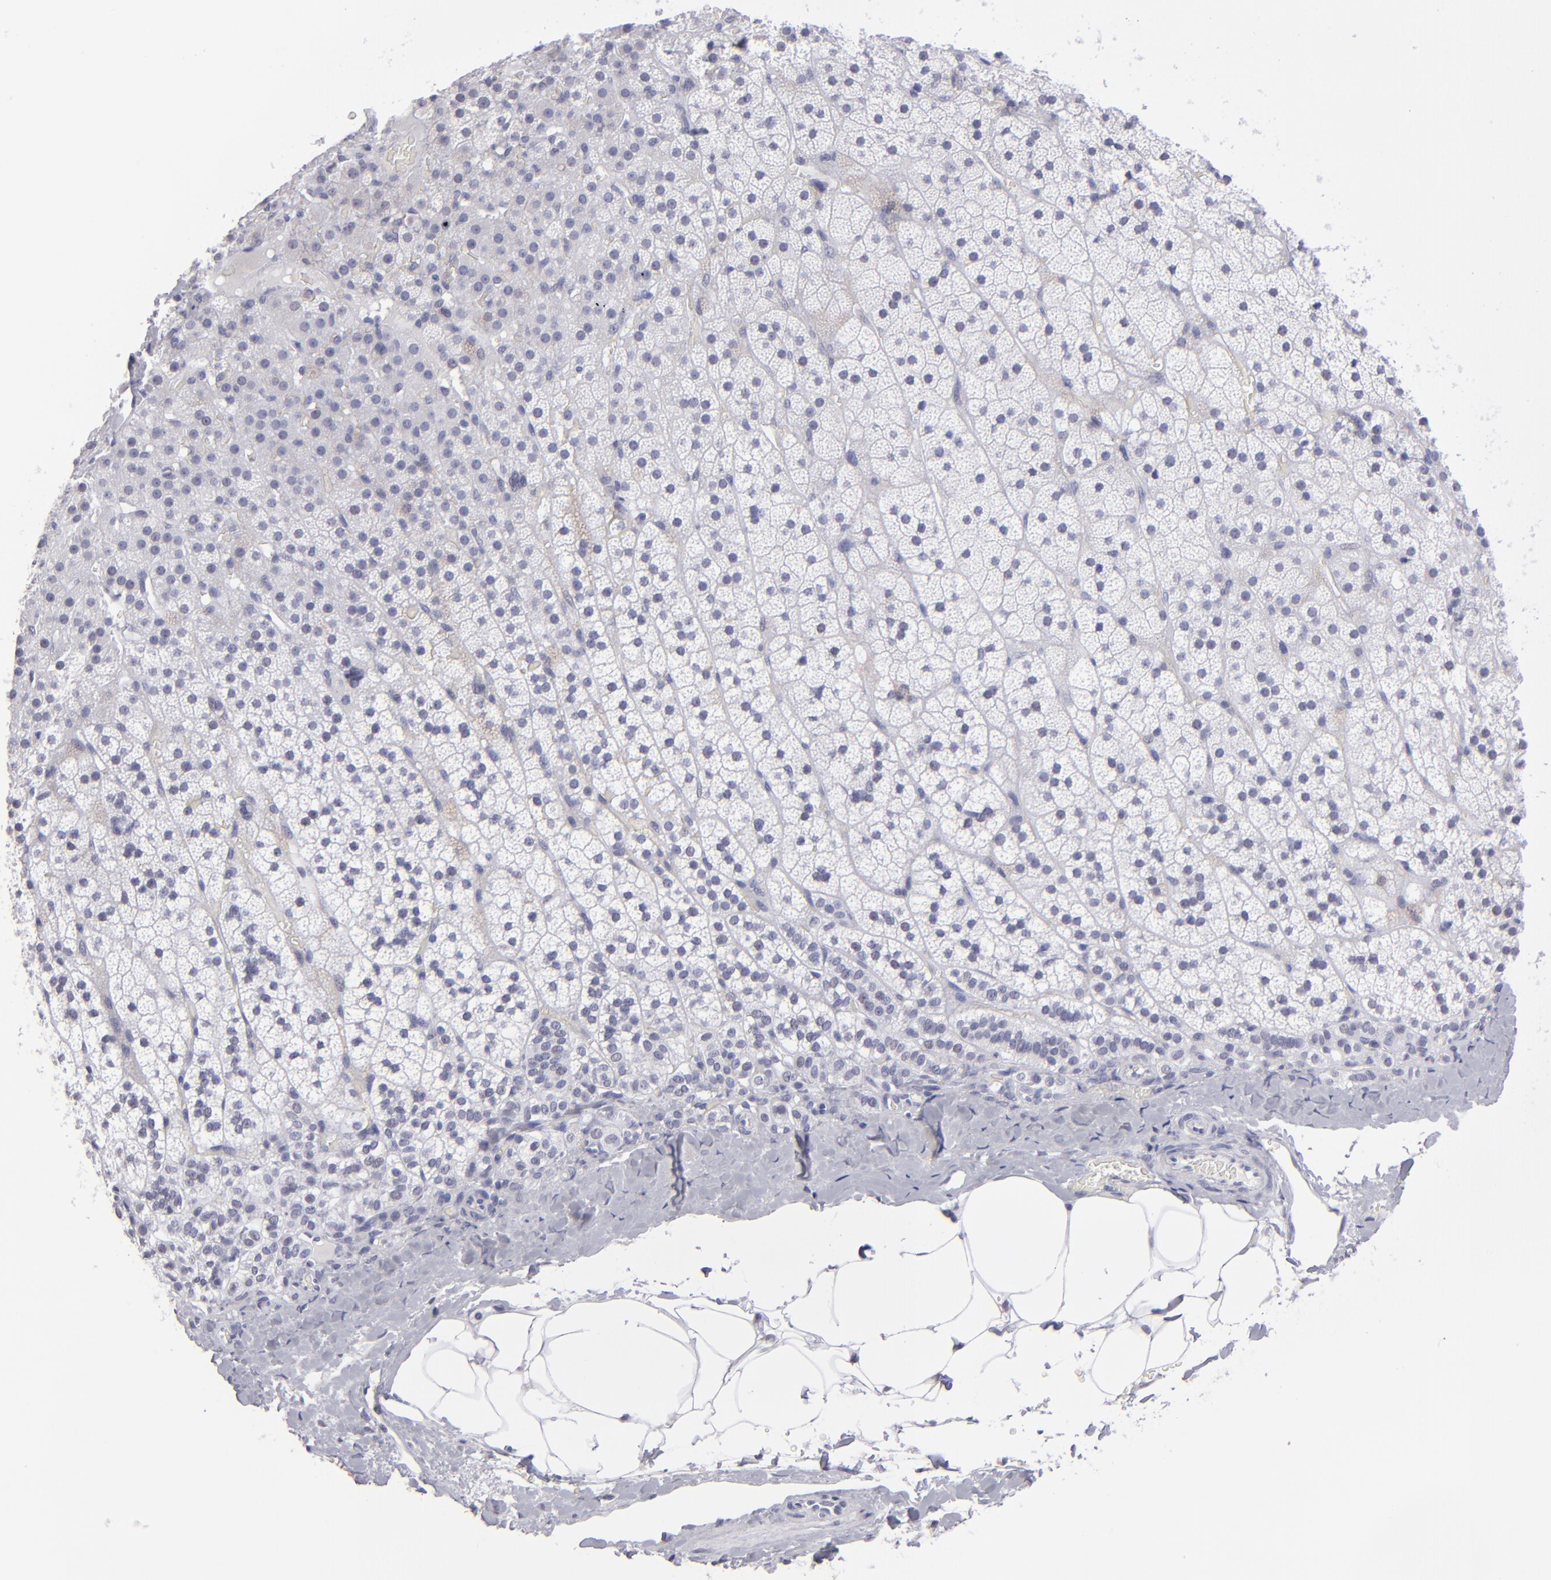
{"staining": {"intensity": "negative", "quantity": "none", "location": "none"}, "tissue": "adrenal gland", "cell_type": "Glandular cells", "image_type": "normal", "snomed": [{"axis": "morphology", "description": "Normal tissue, NOS"}, {"axis": "topography", "description": "Adrenal gland"}], "caption": "The photomicrograph displays no significant expression in glandular cells of adrenal gland. (DAB (3,3'-diaminobenzidine) immunohistochemistry, high magnification).", "gene": "ALDOB", "patient": {"sex": "male", "age": 35}}